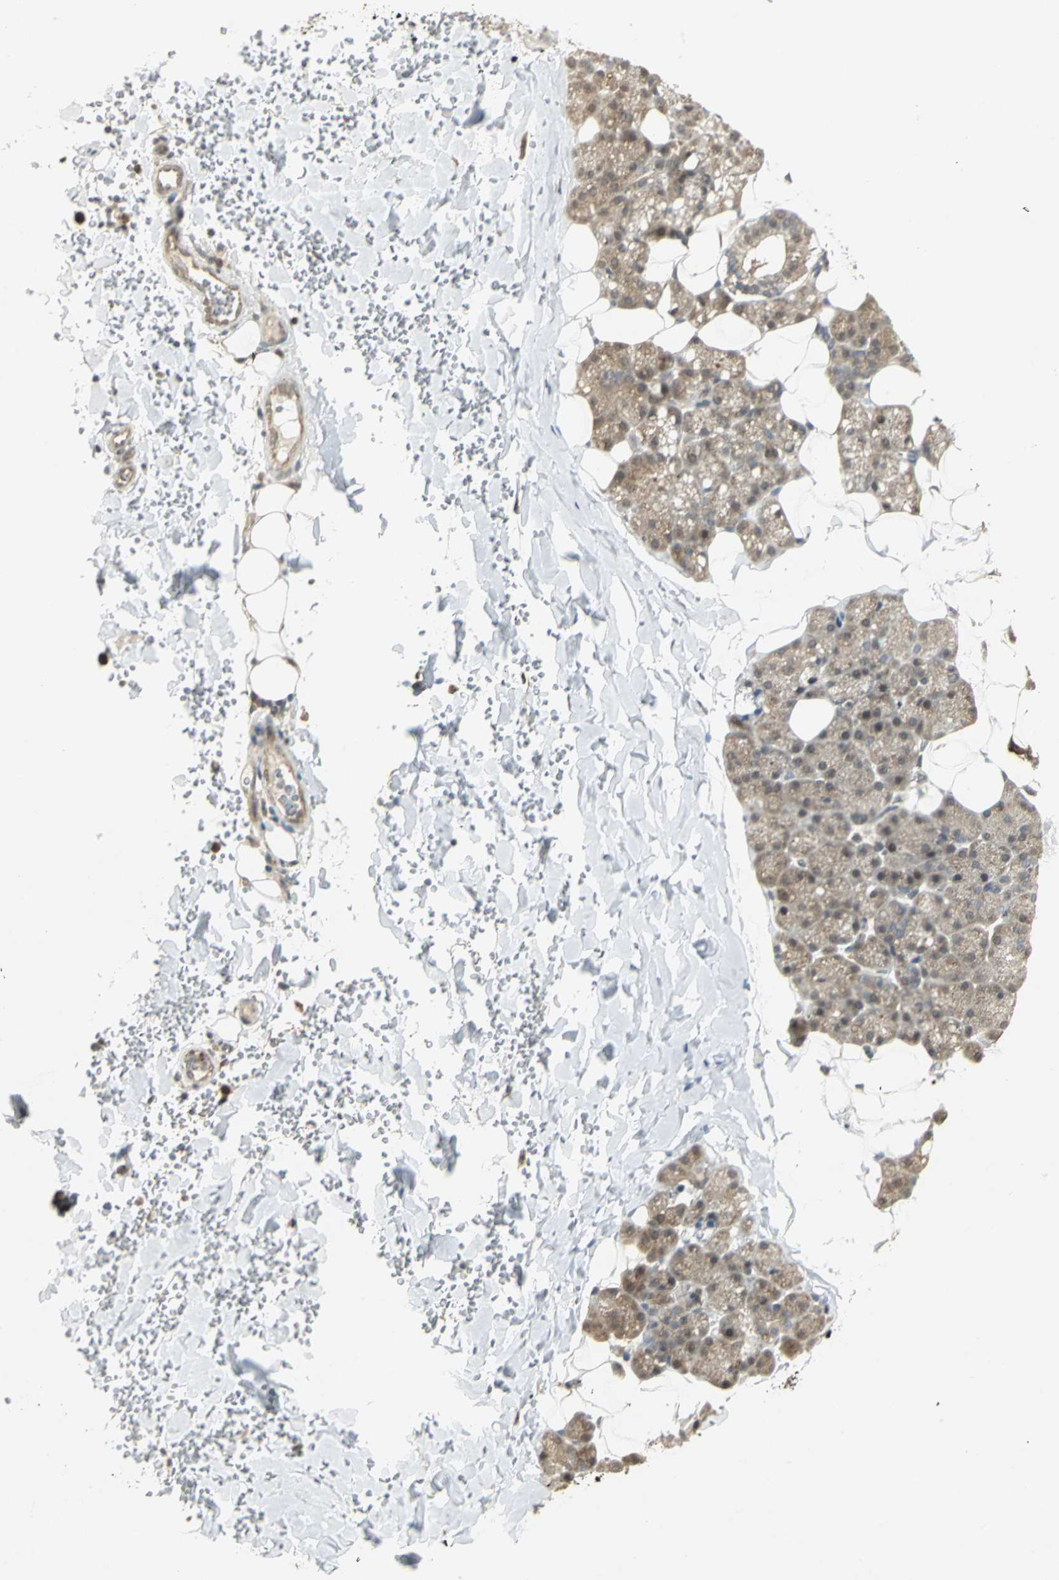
{"staining": {"intensity": "moderate", "quantity": ">75%", "location": "cytoplasmic/membranous,nuclear"}, "tissue": "salivary gland", "cell_type": "Glandular cells", "image_type": "normal", "snomed": [{"axis": "morphology", "description": "Normal tissue, NOS"}, {"axis": "topography", "description": "Lymph node"}, {"axis": "topography", "description": "Salivary gland"}], "caption": "DAB (3,3'-diaminobenzidine) immunohistochemical staining of unremarkable salivary gland exhibits moderate cytoplasmic/membranous,nuclear protein expression in about >75% of glandular cells. Ihc stains the protein in brown and the nuclei are stained blue.", "gene": "PSMC4", "patient": {"sex": "male", "age": 8}}